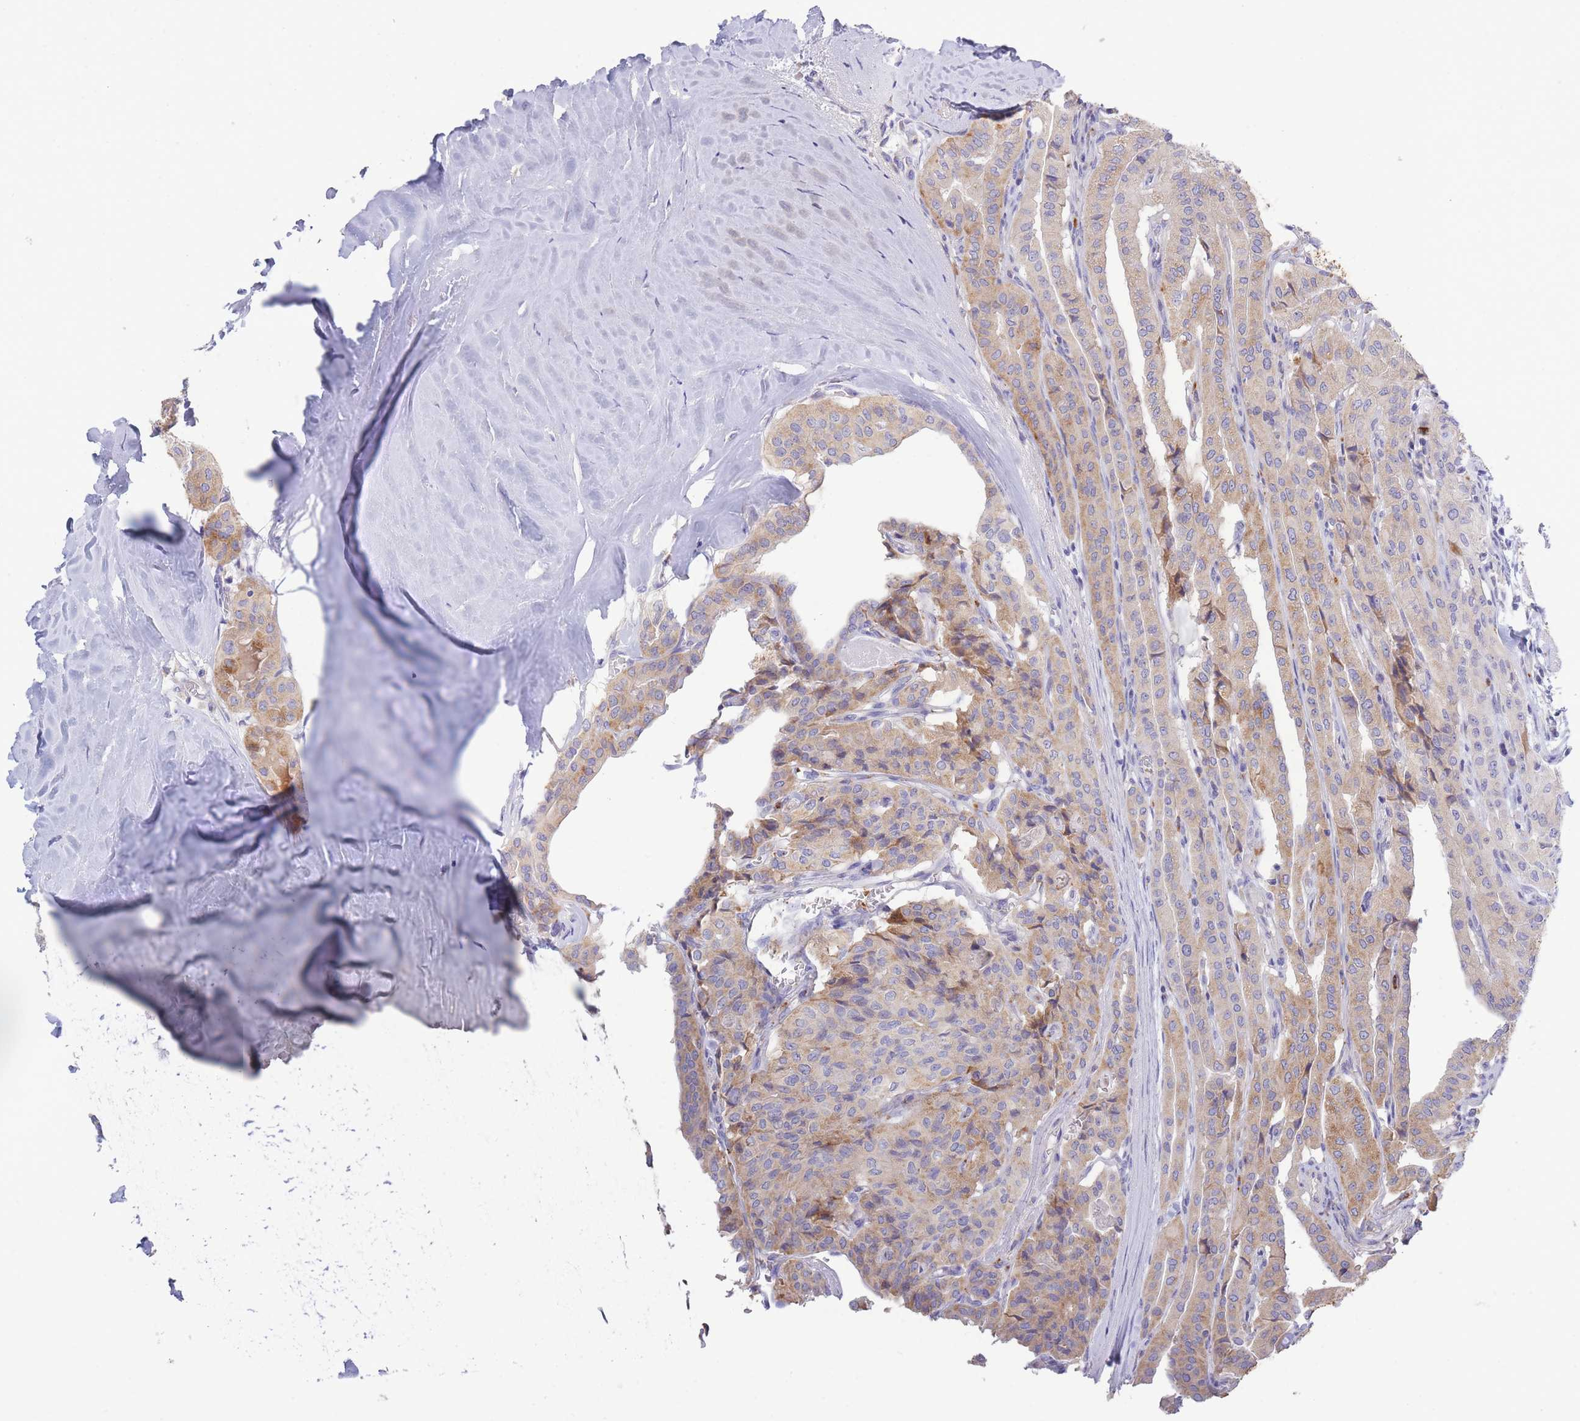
{"staining": {"intensity": "moderate", "quantity": "<25%", "location": "cytoplasmic/membranous"}, "tissue": "thyroid cancer", "cell_type": "Tumor cells", "image_type": "cancer", "snomed": [{"axis": "morphology", "description": "Papillary adenocarcinoma, NOS"}, {"axis": "topography", "description": "Thyroid gland"}], "caption": "An immunohistochemistry image of tumor tissue is shown. Protein staining in brown highlights moderate cytoplasmic/membranous positivity in thyroid cancer (papillary adenocarcinoma) within tumor cells. (Stains: DAB (3,3'-diaminobenzidine) in brown, nuclei in blue, Microscopy: brightfield microscopy at high magnification).", "gene": "CENPM", "patient": {"sex": "female", "age": 59}}